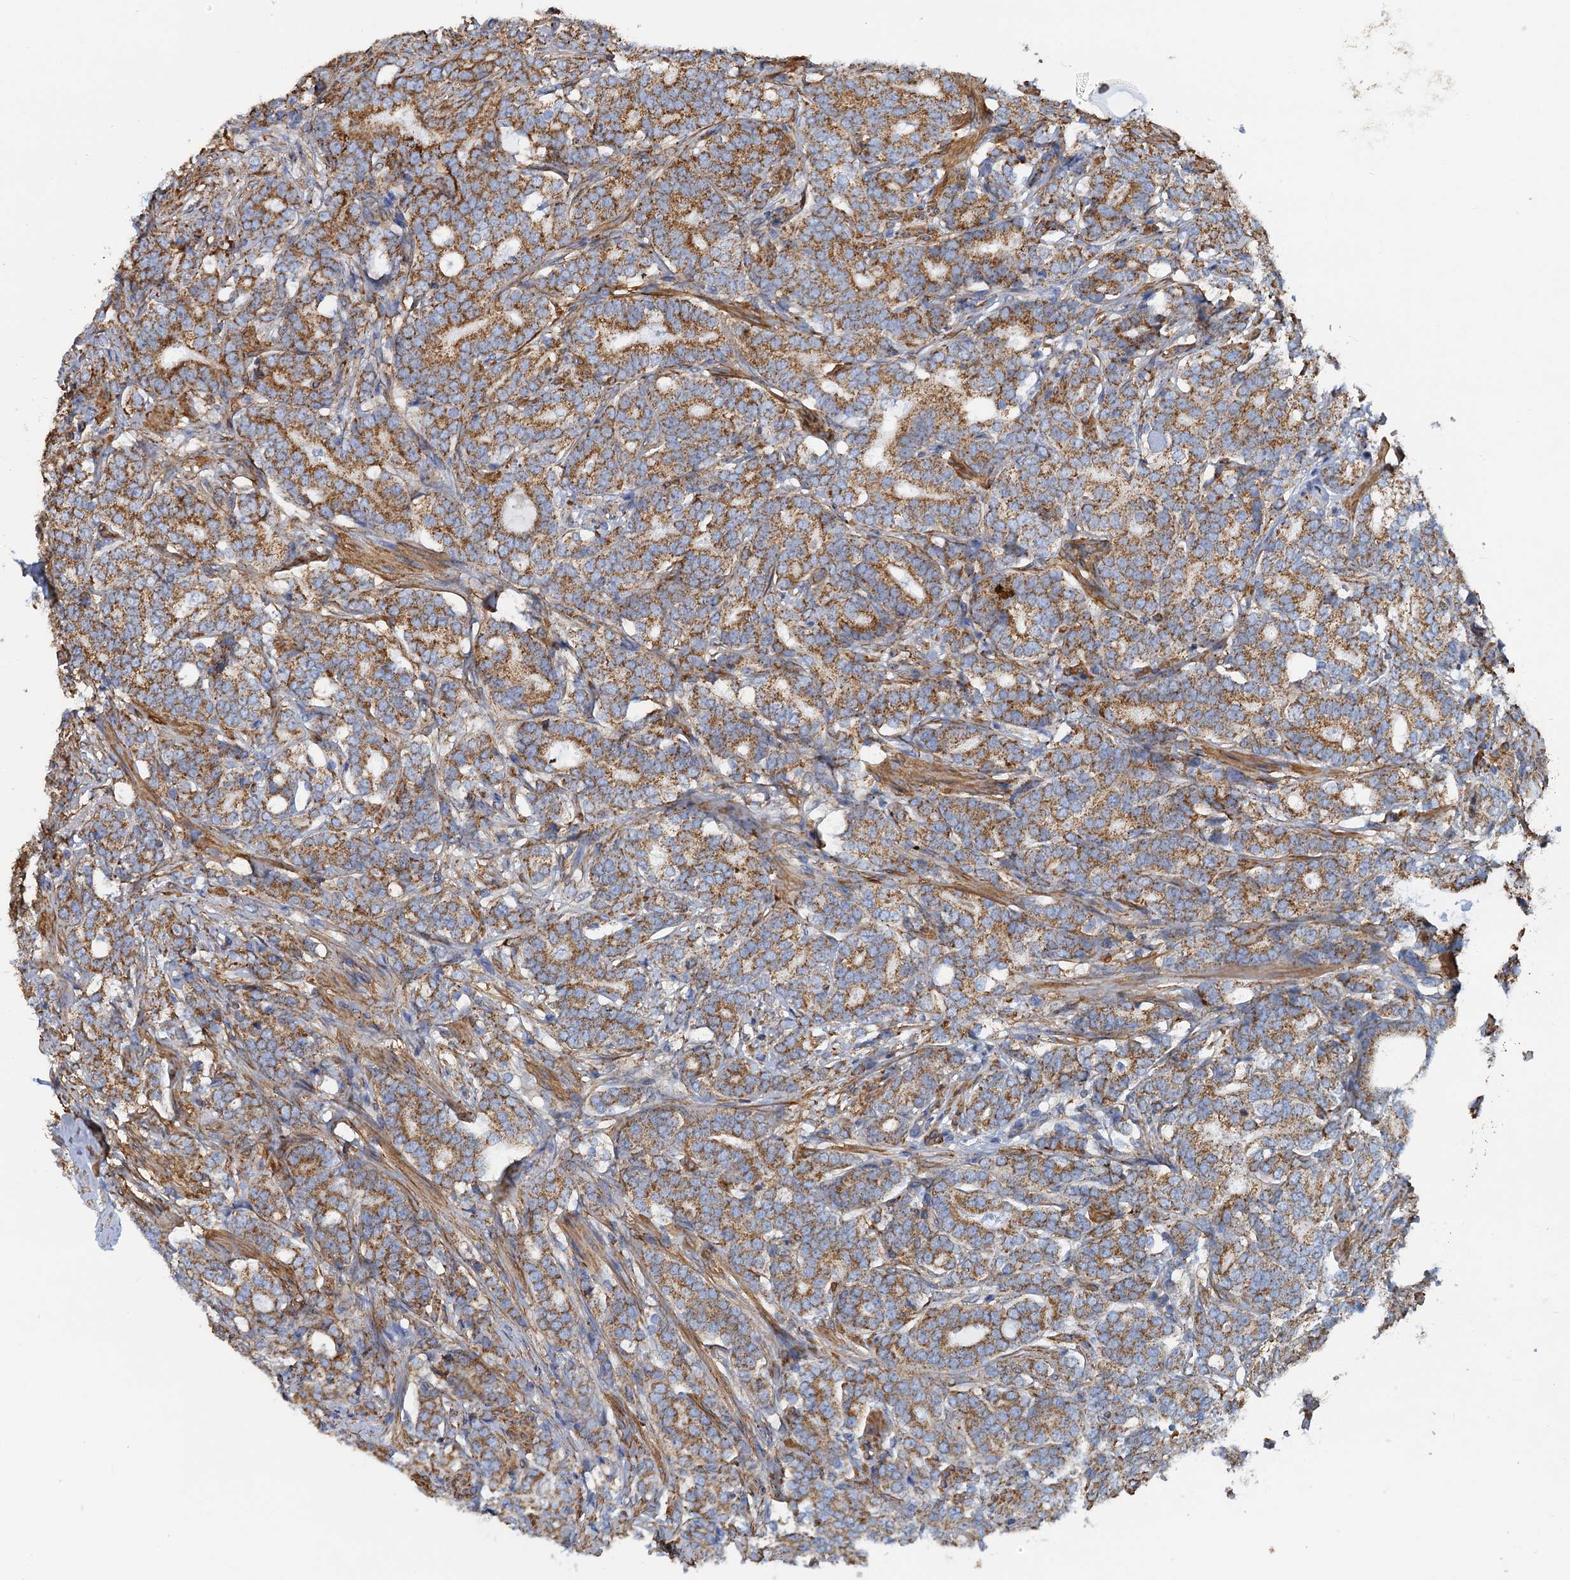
{"staining": {"intensity": "moderate", "quantity": "25%-75%", "location": "cytoplasmic/membranous"}, "tissue": "prostate cancer", "cell_type": "Tumor cells", "image_type": "cancer", "snomed": [{"axis": "morphology", "description": "Adenocarcinoma, Low grade"}, {"axis": "topography", "description": "Prostate"}], "caption": "Immunohistochemistry (IHC) of prostate cancer (adenocarcinoma (low-grade)) reveals medium levels of moderate cytoplasmic/membranous positivity in about 25%-75% of tumor cells.", "gene": "GCSH", "patient": {"sex": "male", "age": 71}}